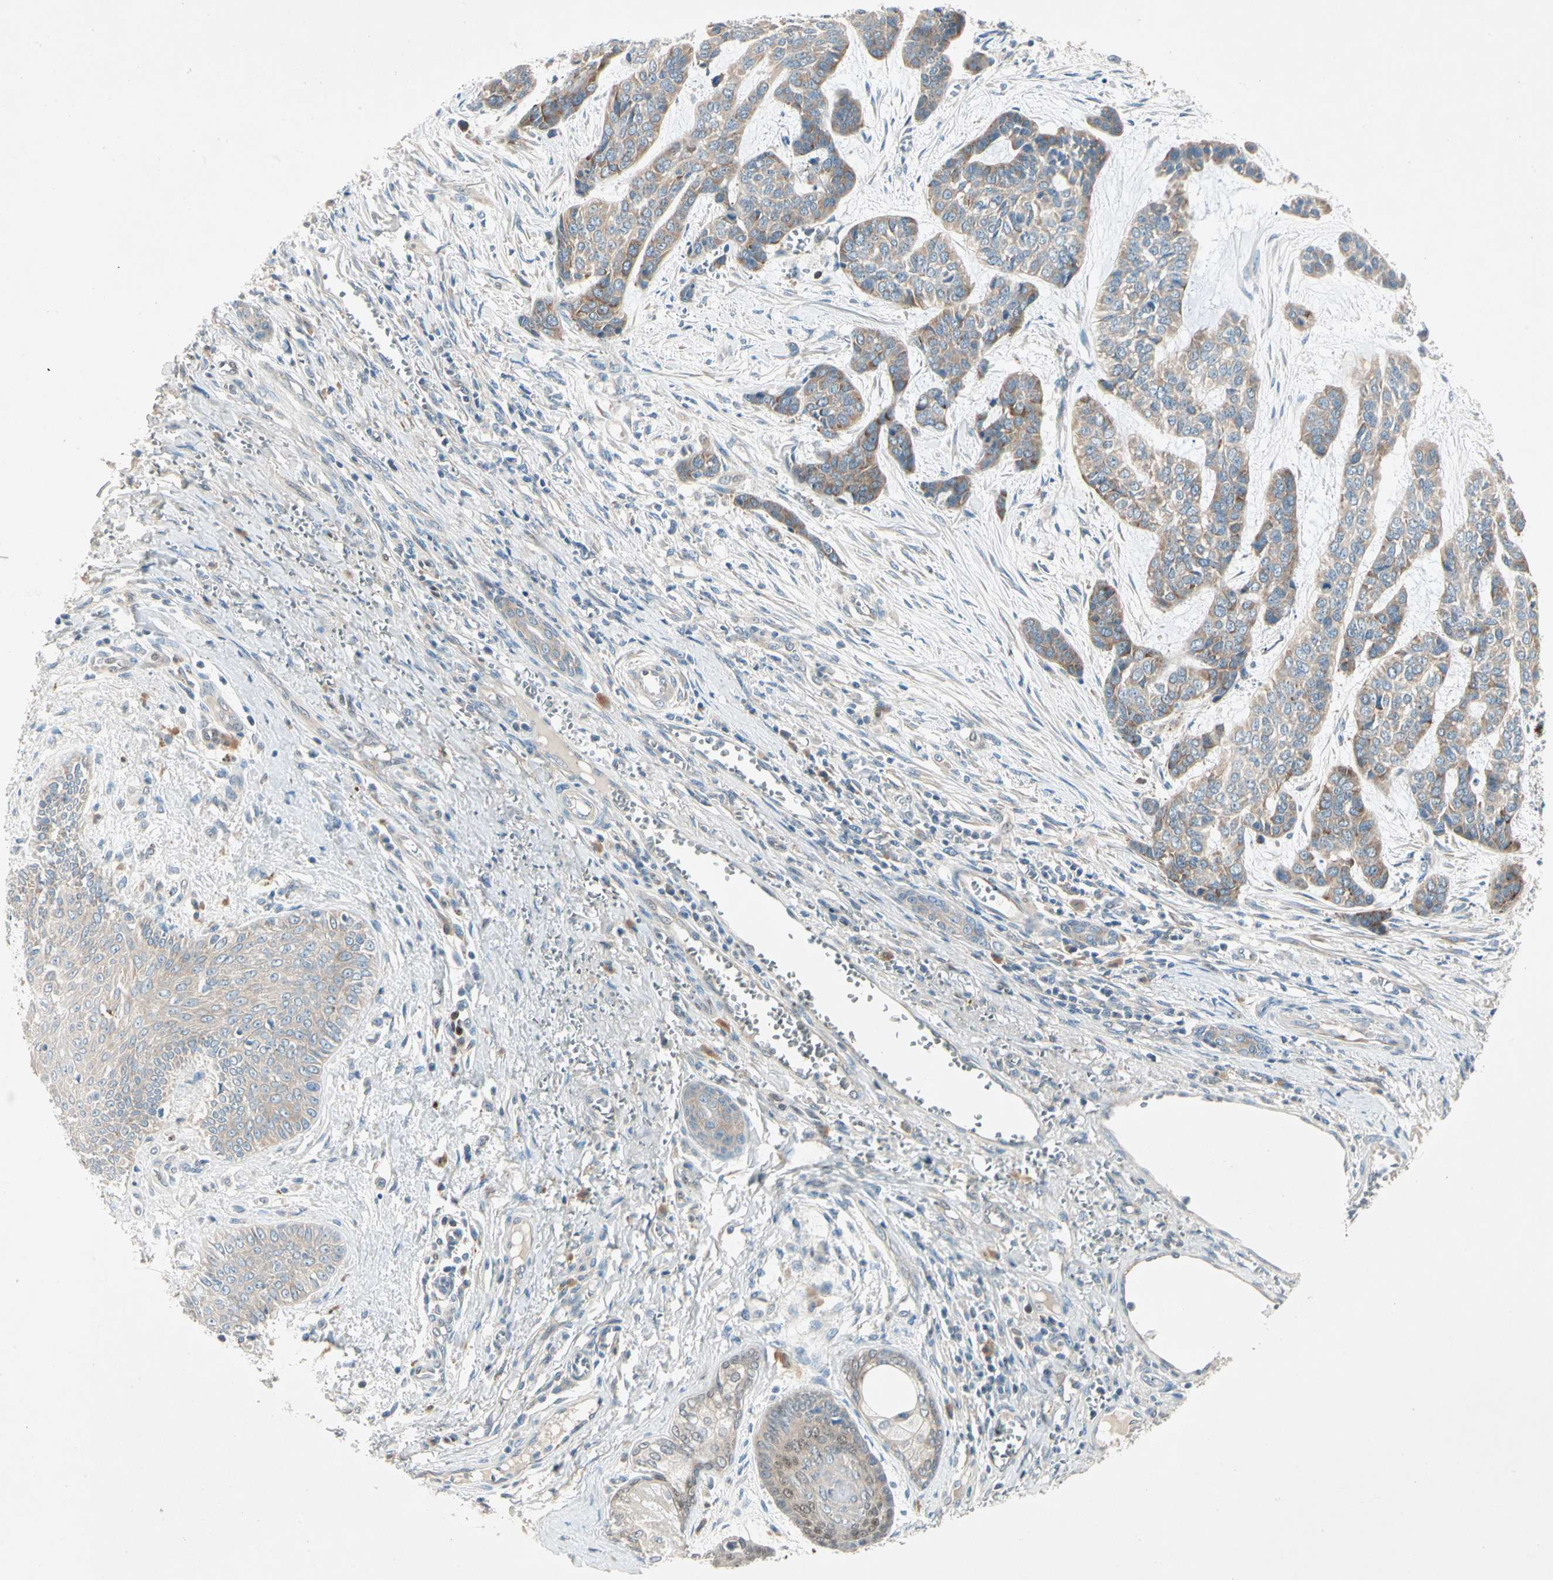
{"staining": {"intensity": "moderate", "quantity": ">75%", "location": "cytoplasmic/membranous"}, "tissue": "skin cancer", "cell_type": "Tumor cells", "image_type": "cancer", "snomed": [{"axis": "morphology", "description": "Basal cell carcinoma"}, {"axis": "topography", "description": "Skin"}], "caption": "Moderate cytoplasmic/membranous staining is appreciated in about >75% of tumor cells in skin cancer (basal cell carcinoma). Nuclei are stained in blue.", "gene": "IL1R1", "patient": {"sex": "female", "age": 64}}